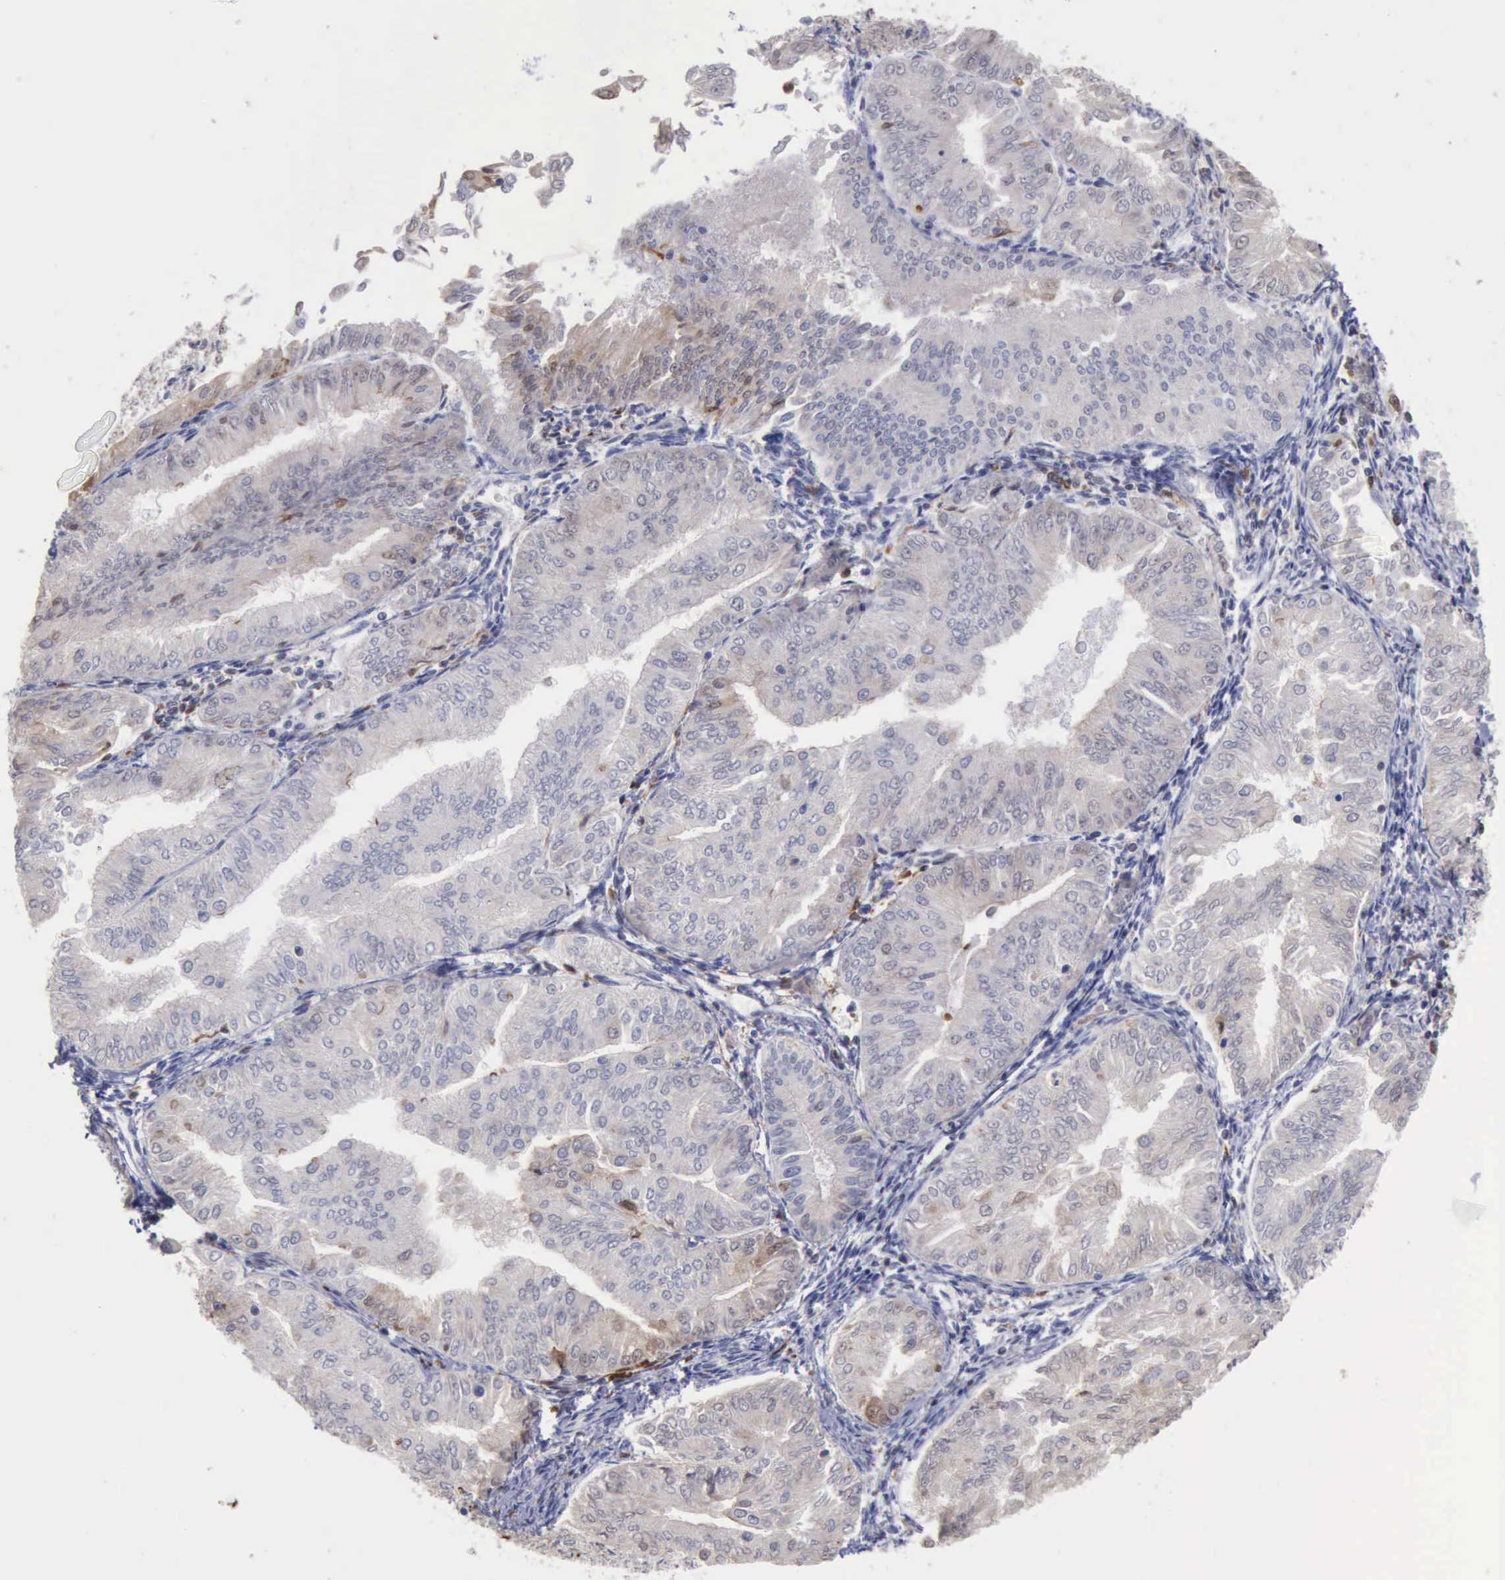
{"staining": {"intensity": "negative", "quantity": "none", "location": "none"}, "tissue": "endometrial cancer", "cell_type": "Tumor cells", "image_type": "cancer", "snomed": [{"axis": "morphology", "description": "Adenocarcinoma, NOS"}, {"axis": "topography", "description": "Endometrium"}], "caption": "High power microscopy micrograph of an IHC histopathology image of endometrial cancer, revealing no significant expression in tumor cells. (Brightfield microscopy of DAB (3,3'-diaminobenzidine) IHC at high magnification).", "gene": "STAT1", "patient": {"sex": "female", "age": 53}}